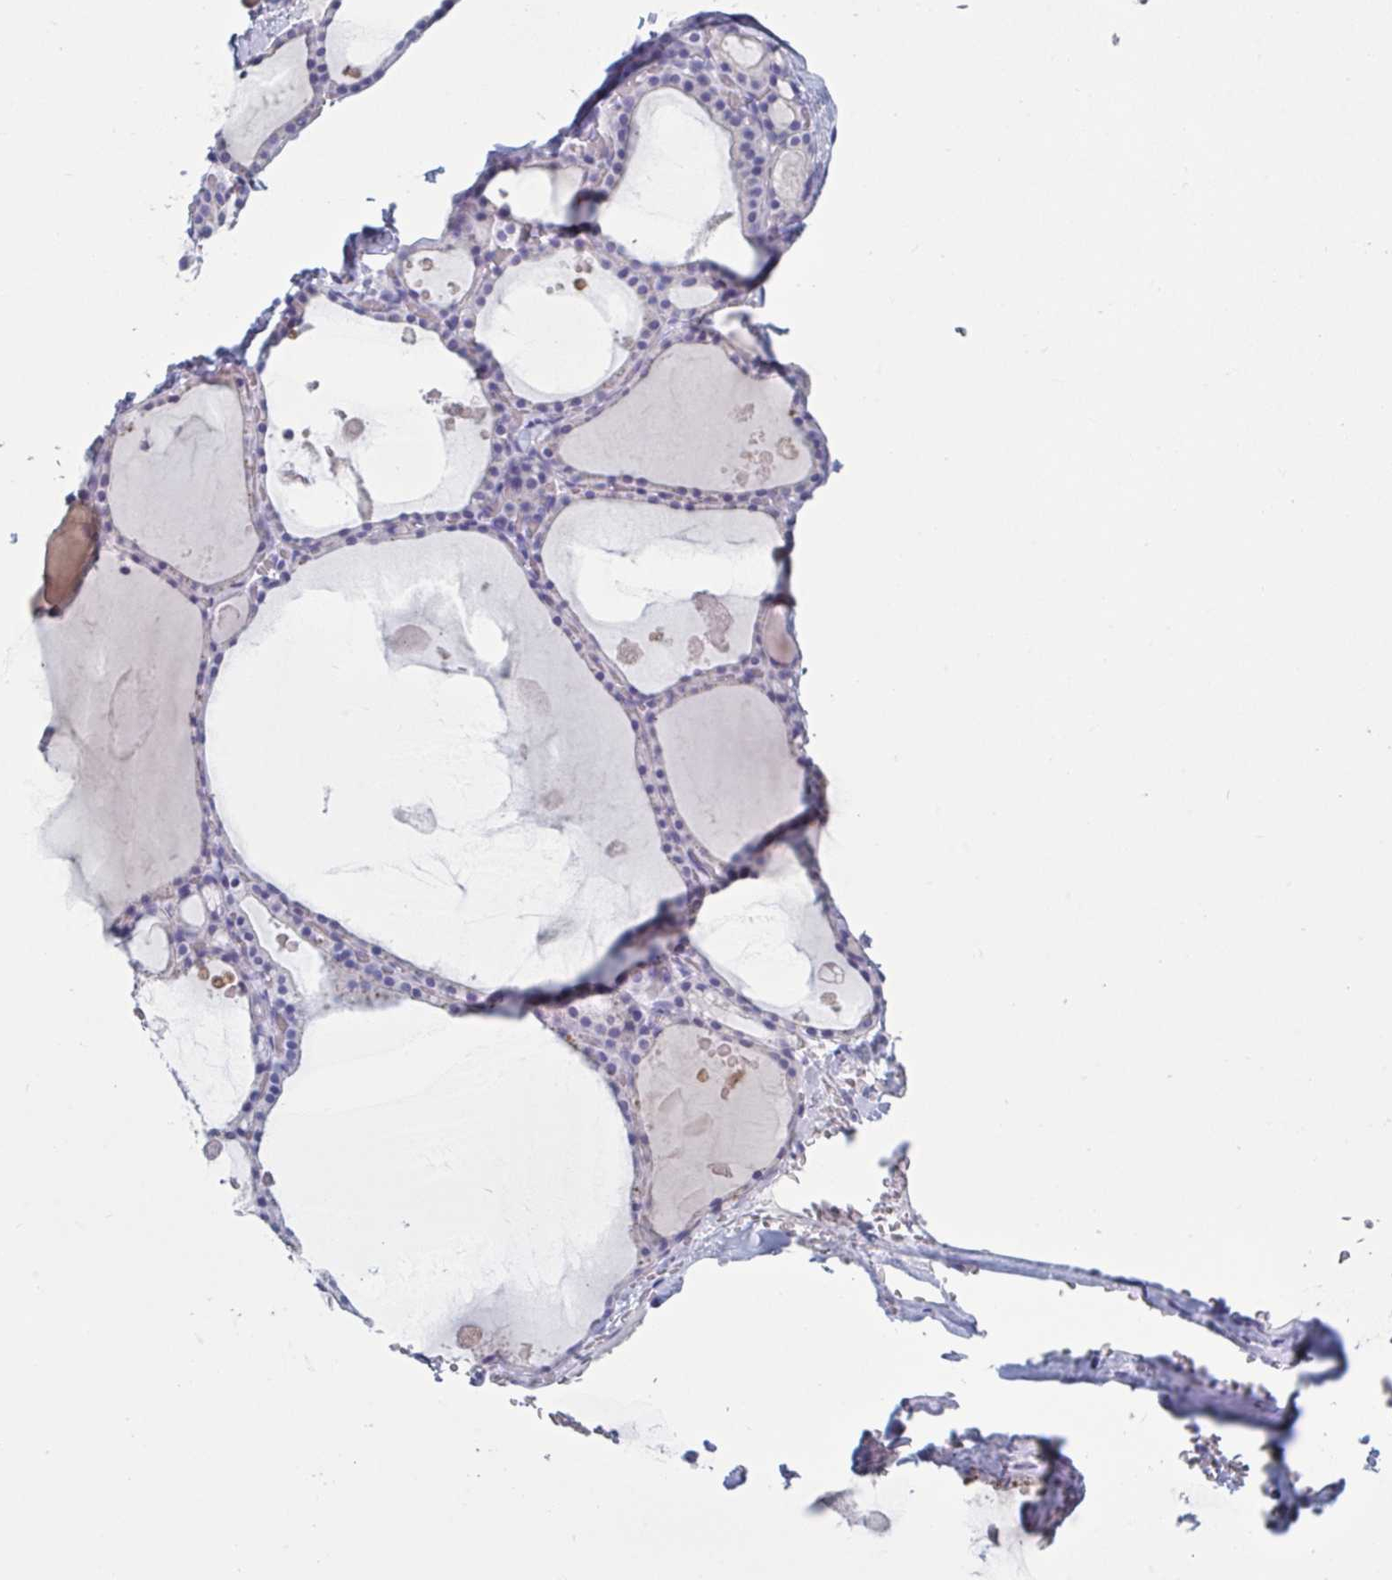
{"staining": {"intensity": "negative", "quantity": "none", "location": "none"}, "tissue": "thyroid gland", "cell_type": "Glandular cells", "image_type": "normal", "snomed": [{"axis": "morphology", "description": "Normal tissue, NOS"}, {"axis": "topography", "description": "Thyroid gland"}], "caption": "Photomicrograph shows no protein staining in glandular cells of normal thyroid gland.", "gene": "NDUFC2", "patient": {"sex": "male", "age": 56}}